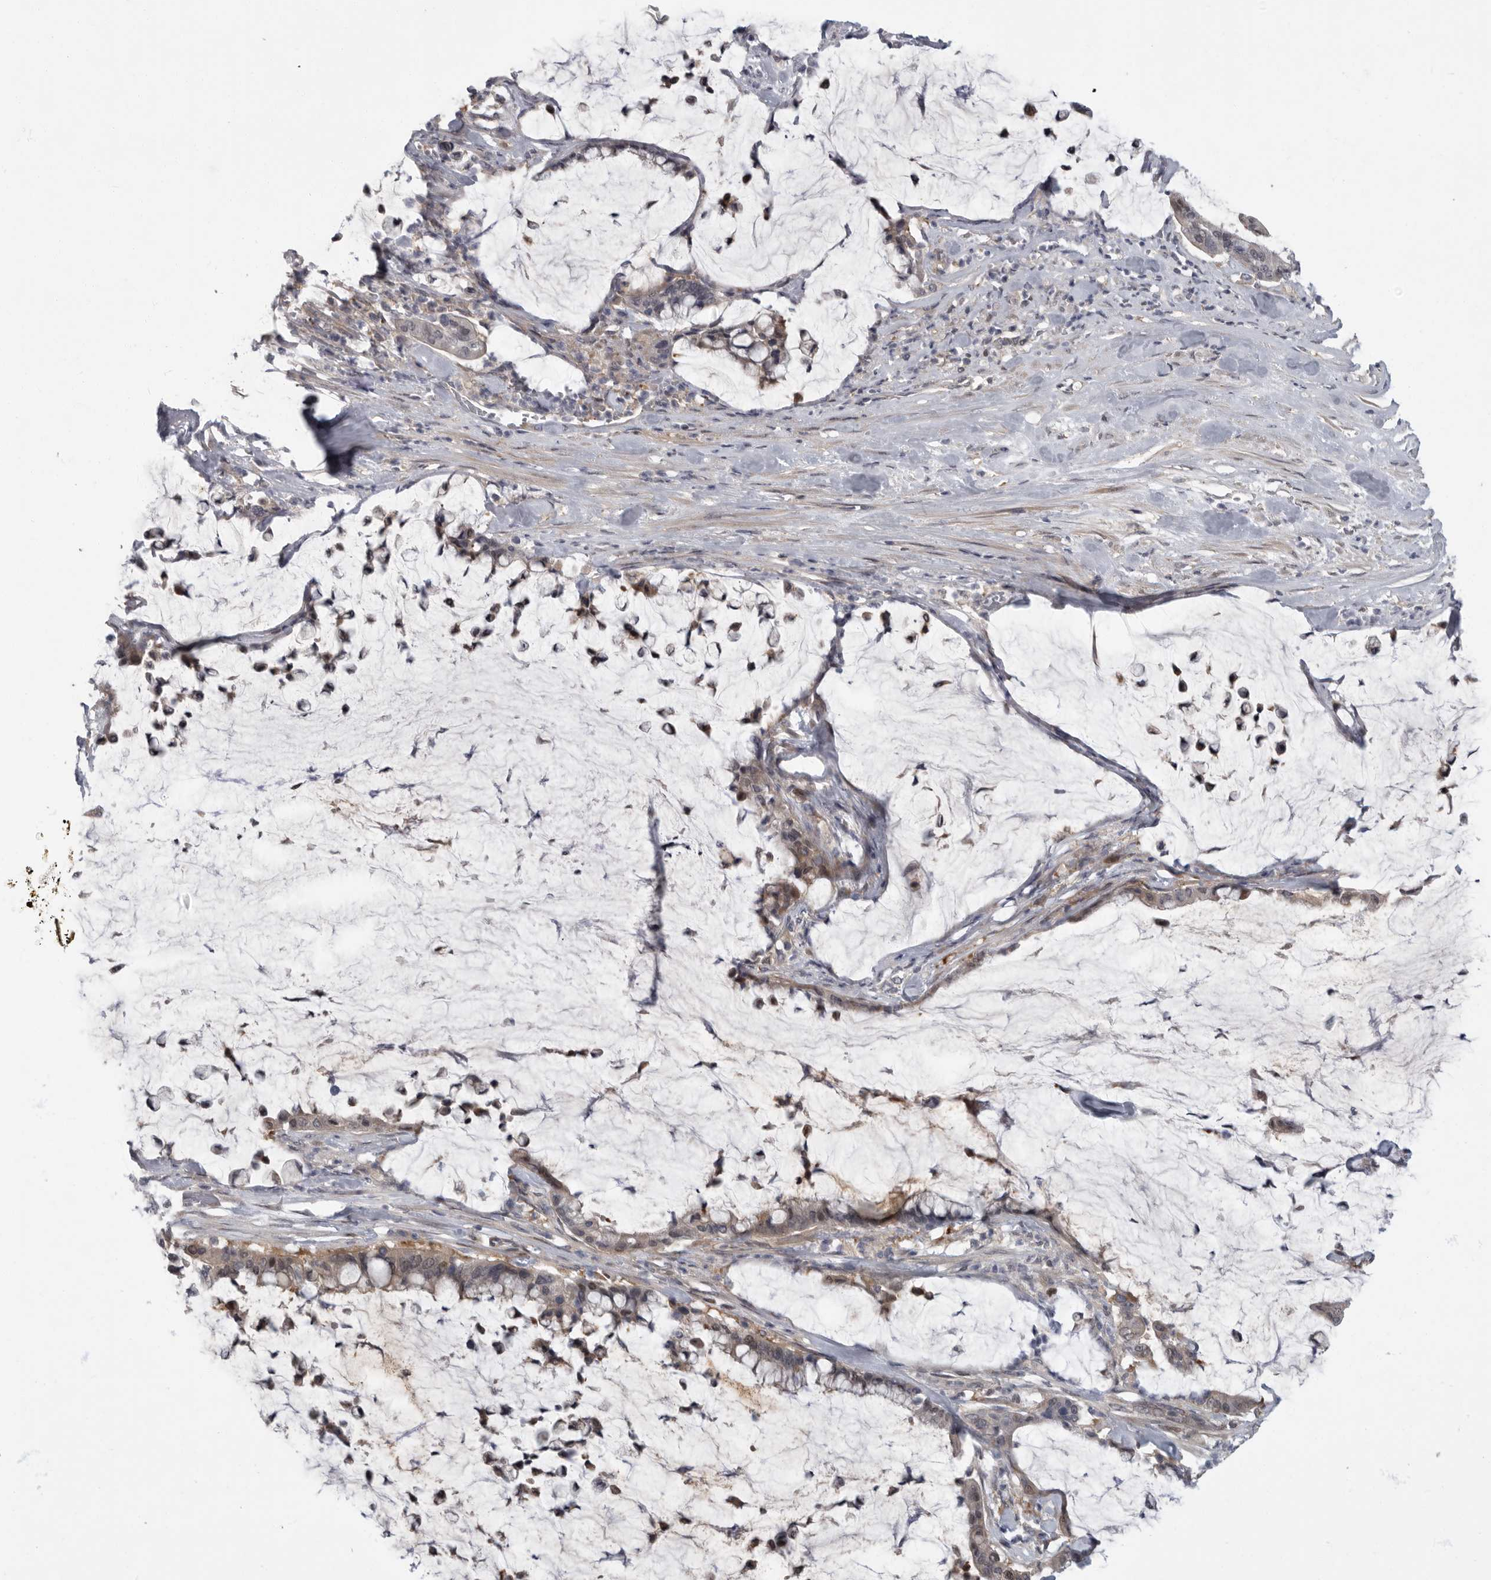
{"staining": {"intensity": "weak", "quantity": "<25%", "location": "cytoplasmic/membranous"}, "tissue": "pancreatic cancer", "cell_type": "Tumor cells", "image_type": "cancer", "snomed": [{"axis": "morphology", "description": "Adenocarcinoma, NOS"}, {"axis": "topography", "description": "Pancreas"}], "caption": "Tumor cells are negative for brown protein staining in pancreatic cancer.", "gene": "PDE7A", "patient": {"sex": "male", "age": 41}}